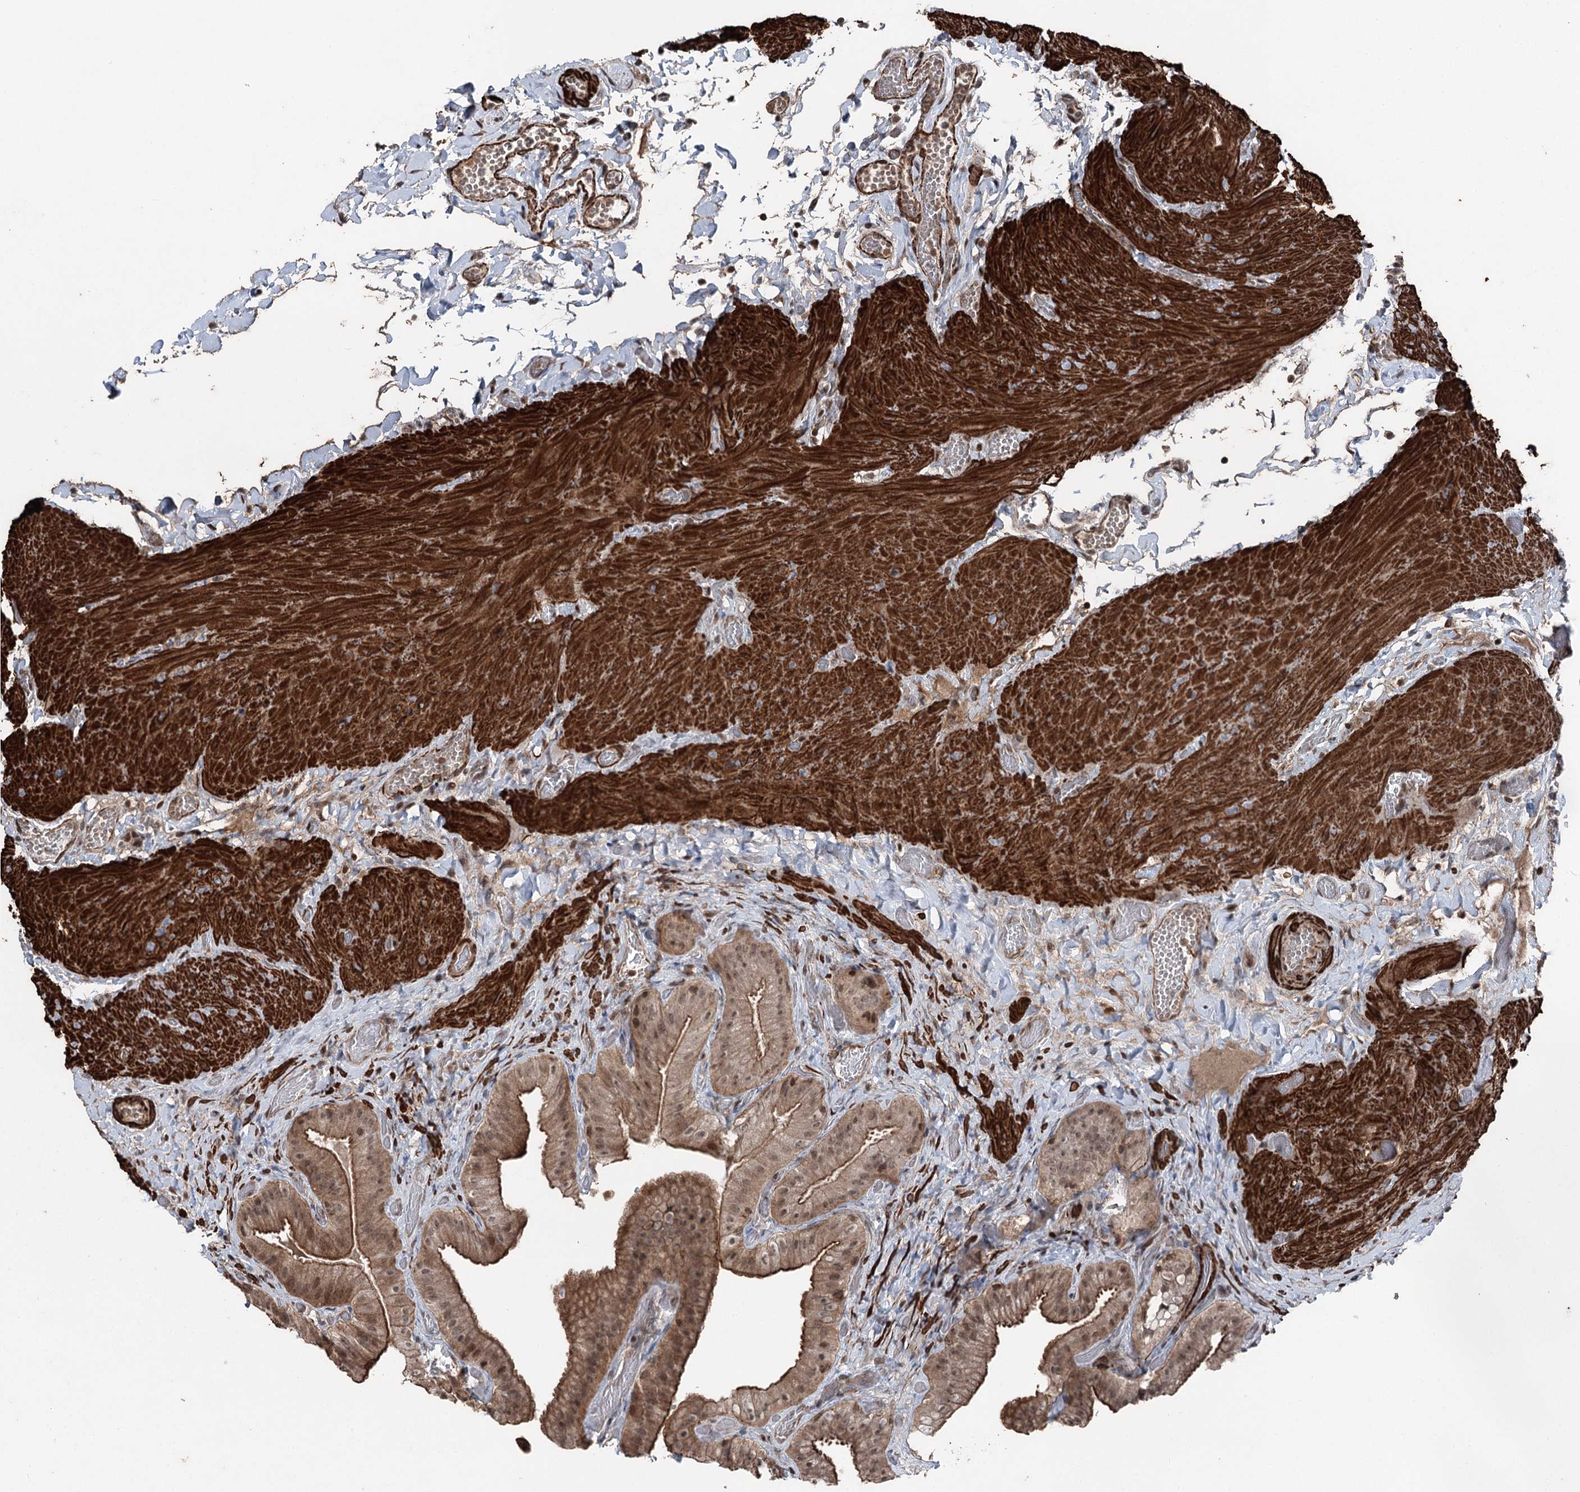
{"staining": {"intensity": "strong", "quantity": ">75%", "location": "cytoplasmic/membranous,nuclear"}, "tissue": "gallbladder", "cell_type": "Glandular cells", "image_type": "normal", "snomed": [{"axis": "morphology", "description": "Normal tissue, NOS"}, {"axis": "topography", "description": "Gallbladder"}], "caption": "Strong cytoplasmic/membranous,nuclear expression for a protein is appreciated in about >75% of glandular cells of normal gallbladder using immunohistochemistry.", "gene": "CCDC82", "patient": {"sex": "female", "age": 64}}